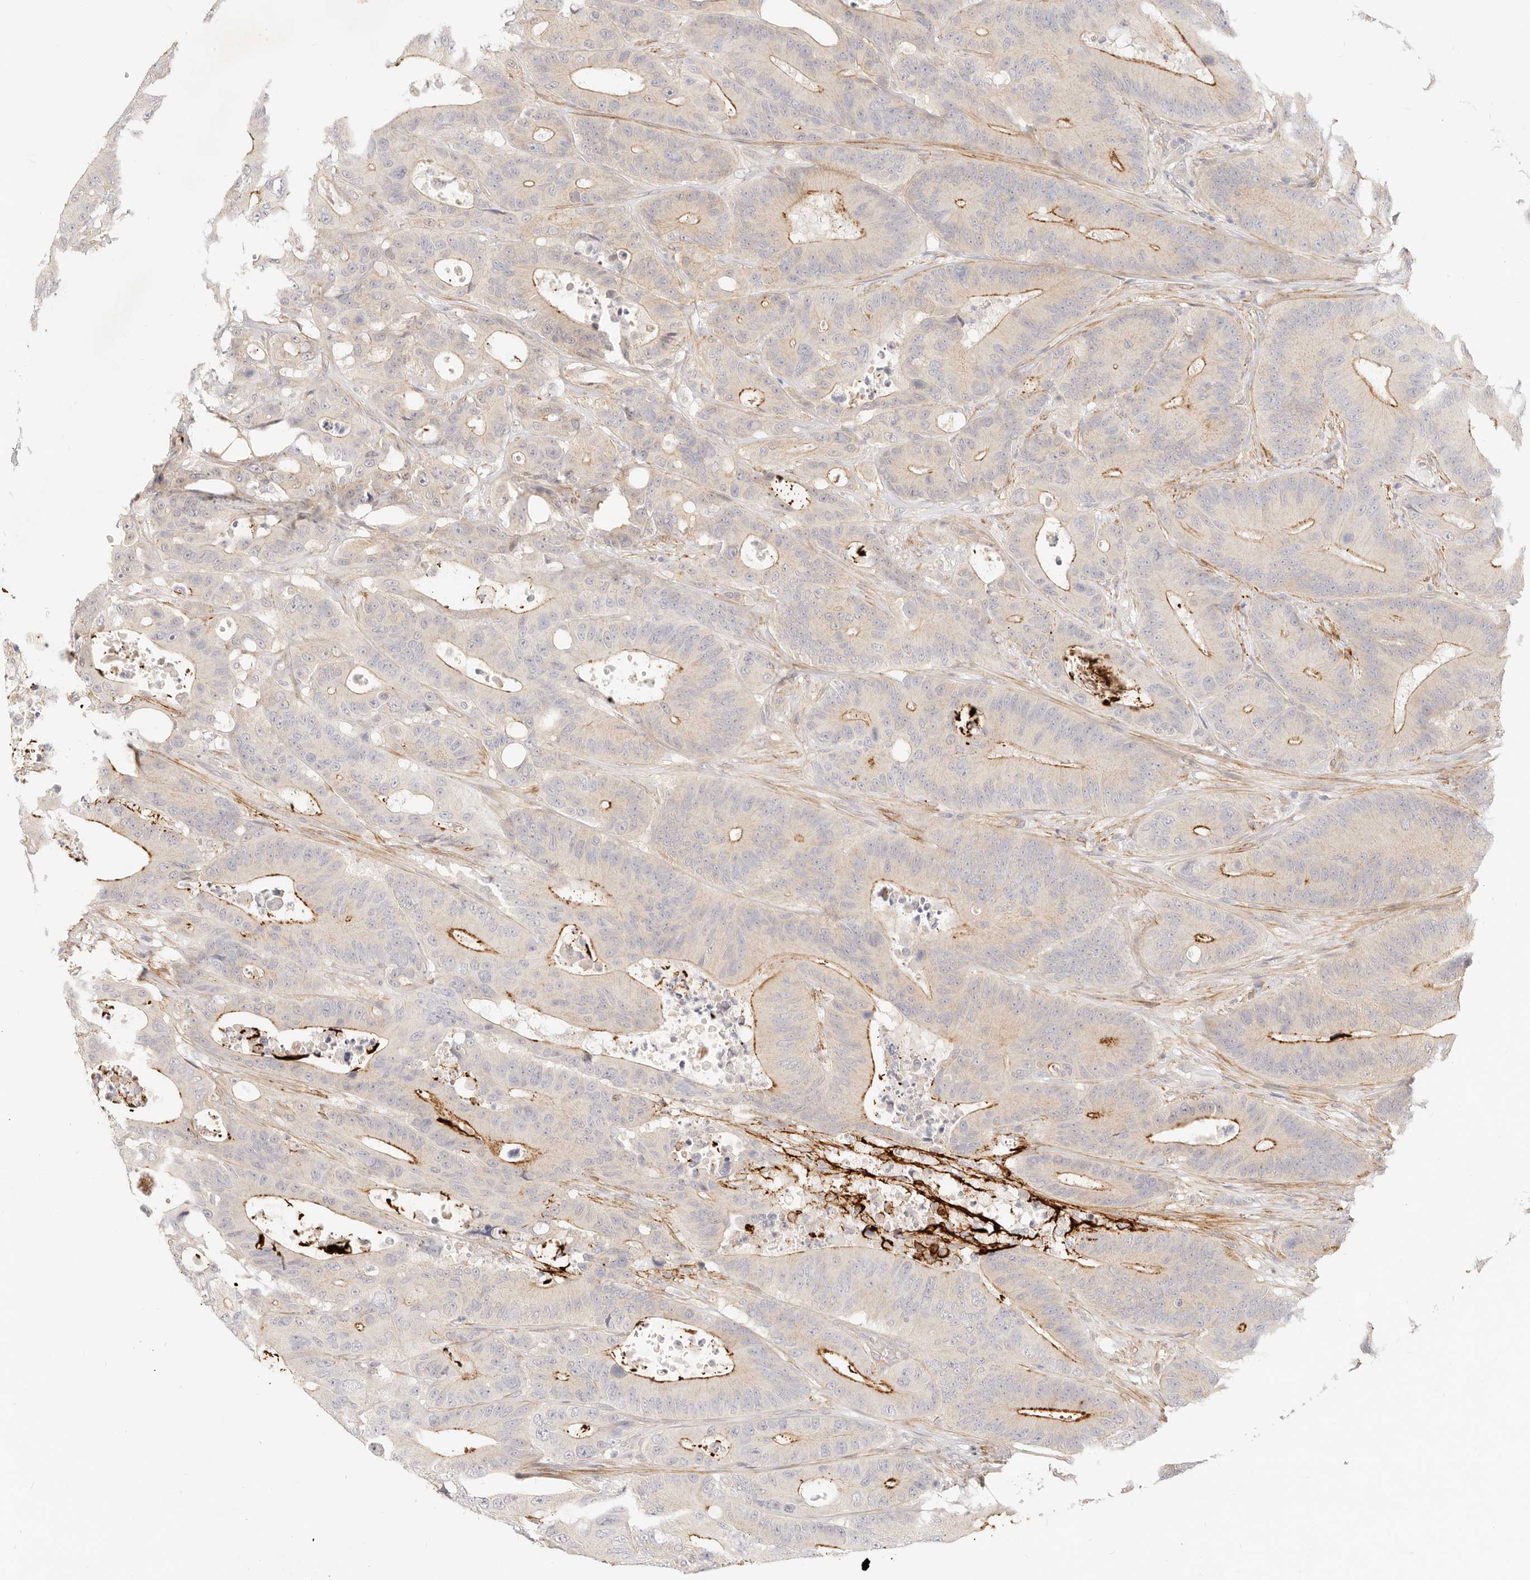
{"staining": {"intensity": "moderate", "quantity": "<25%", "location": "cytoplasmic/membranous"}, "tissue": "colorectal cancer", "cell_type": "Tumor cells", "image_type": "cancer", "snomed": [{"axis": "morphology", "description": "Adenocarcinoma, NOS"}, {"axis": "topography", "description": "Colon"}], "caption": "Immunohistochemical staining of human colorectal adenocarcinoma demonstrates low levels of moderate cytoplasmic/membranous staining in approximately <25% of tumor cells. (Stains: DAB (3,3'-diaminobenzidine) in brown, nuclei in blue, Microscopy: brightfield microscopy at high magnification).", "gene": "UBXN10", "patient": {"sex": "male", "age": 83}}